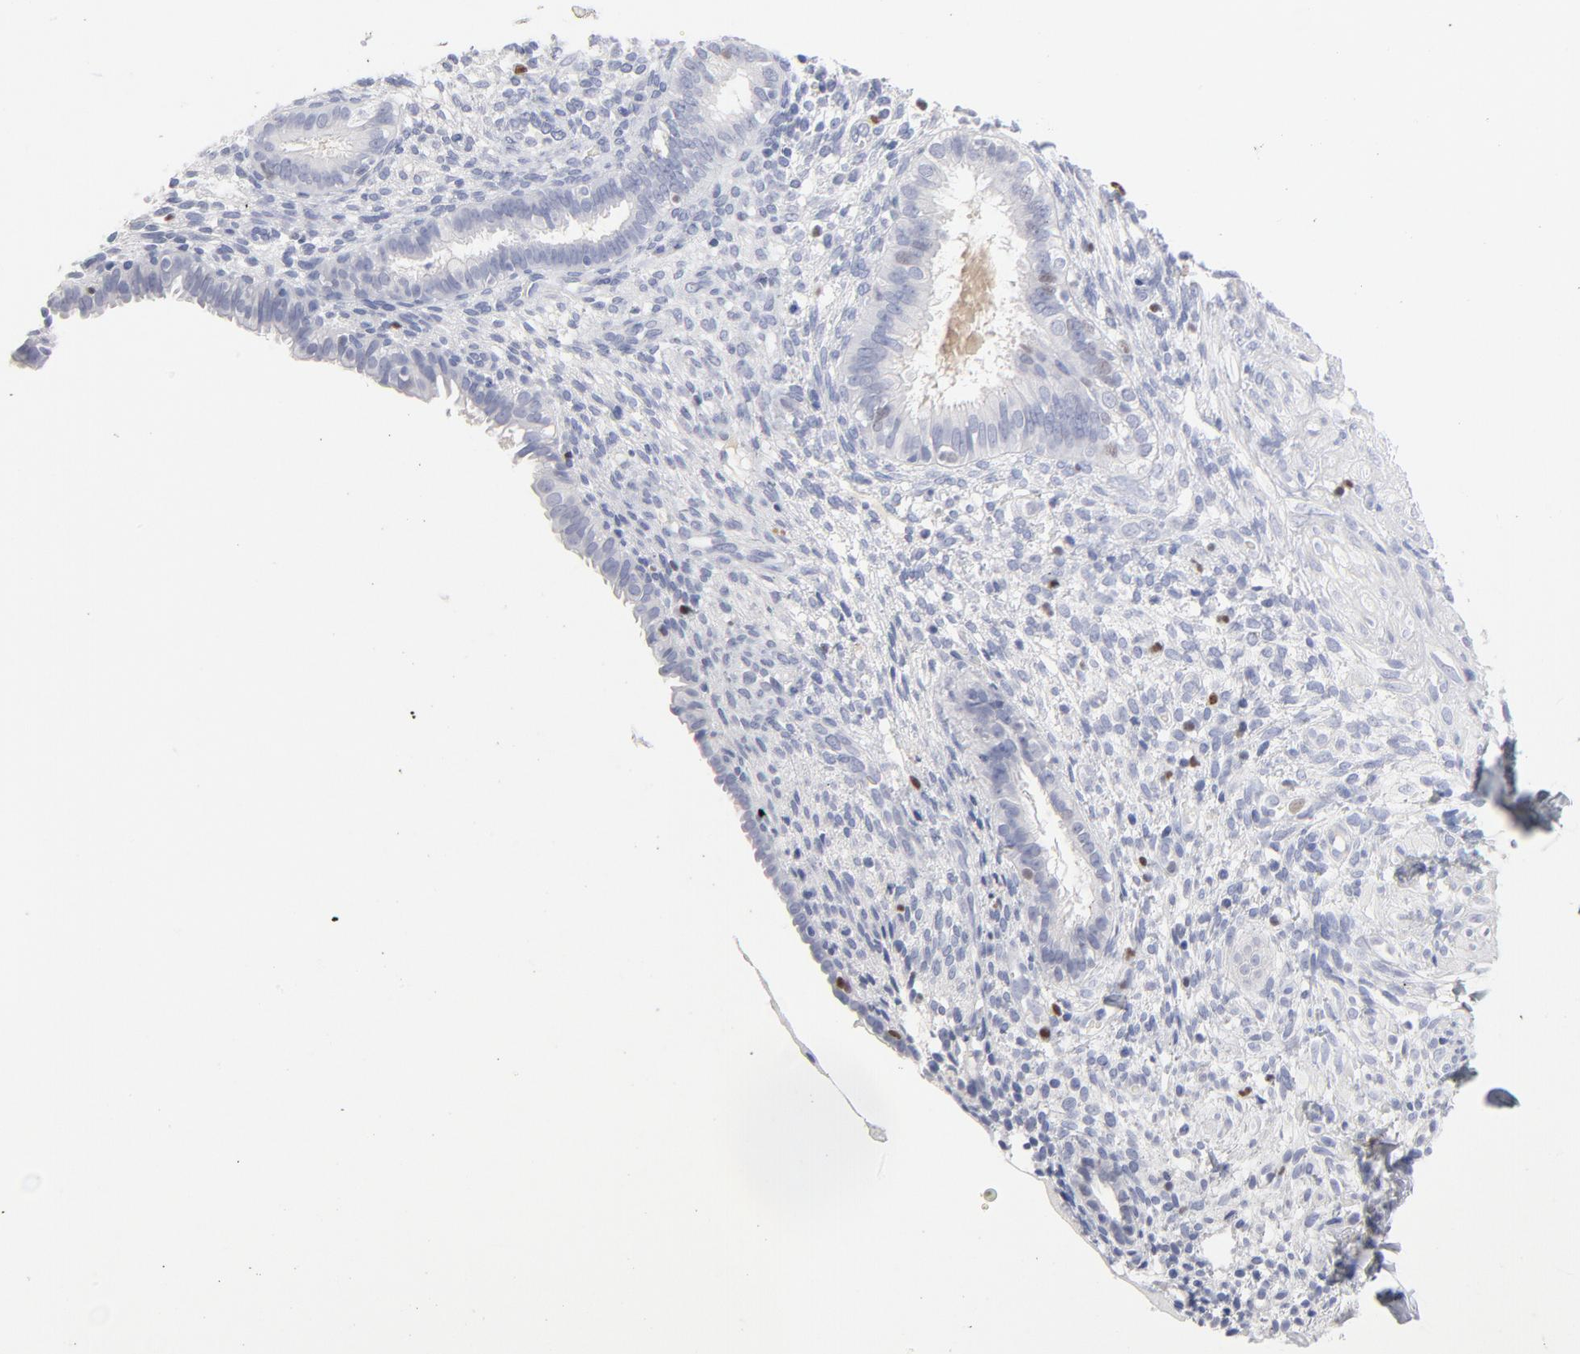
{"staining": {"intensity": "moderate", "quantity": "<25%", "location": "nuclear"}, "tissue": "endometrium", "cell_type": "Cells in endometrial stroma", "image_type": "normal", "snomed": [{"axis": "morphology", "description": "Normal tissue, NOS"}, {"axis": "topography", "description": "Endometrium"}], "caption": "This is a histology image of immunohistochemistry (IHC) staining of benign endometrium, which shows moderate expression in the nuclear of cells in endometrial stroma.", "gene": "MCM7", "patient": {"sex": "female", "age": 72}}